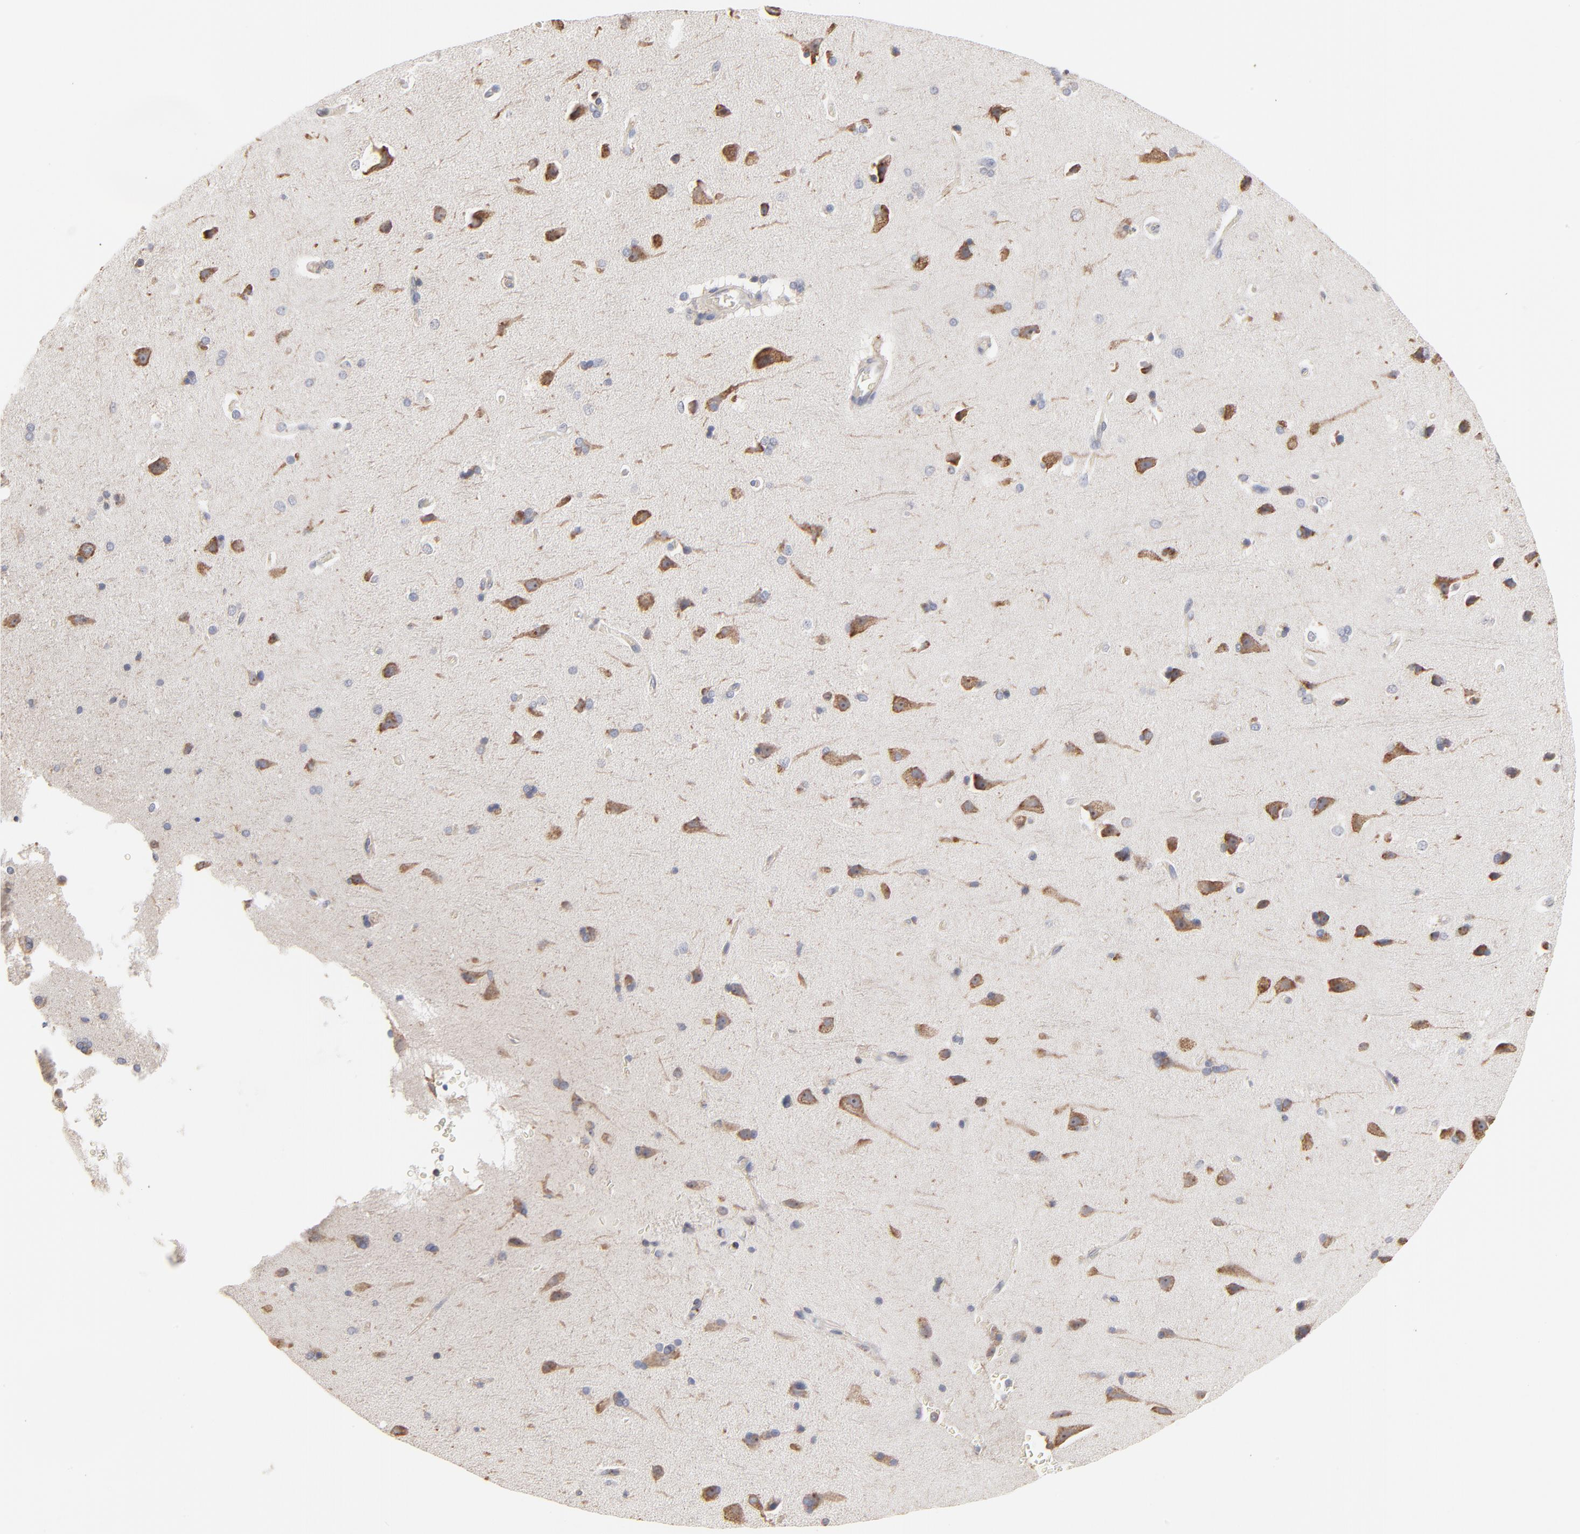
{"staining": {"intensity": "negative", "quantity": "none", "location": "none"}, "tissue": "cerebral cortex", "cell_type": "Endothelial cells", "image_type": "normal", "snomed": [{"axis": "morphology", "description": "Normal tissue, NOS"}, {"axis": "topography", "description": "Cerebral cortex"}], "caption": "Immunohistochemical staining of normal human cerebral cortex shows no significant expression in endothelial cells. The staining is performed using DAB brown chromogen with nuclei counter-stained in using hematoxylin.", "gene": "RNF213", "patient": {"sex": "male", "age": 62}}